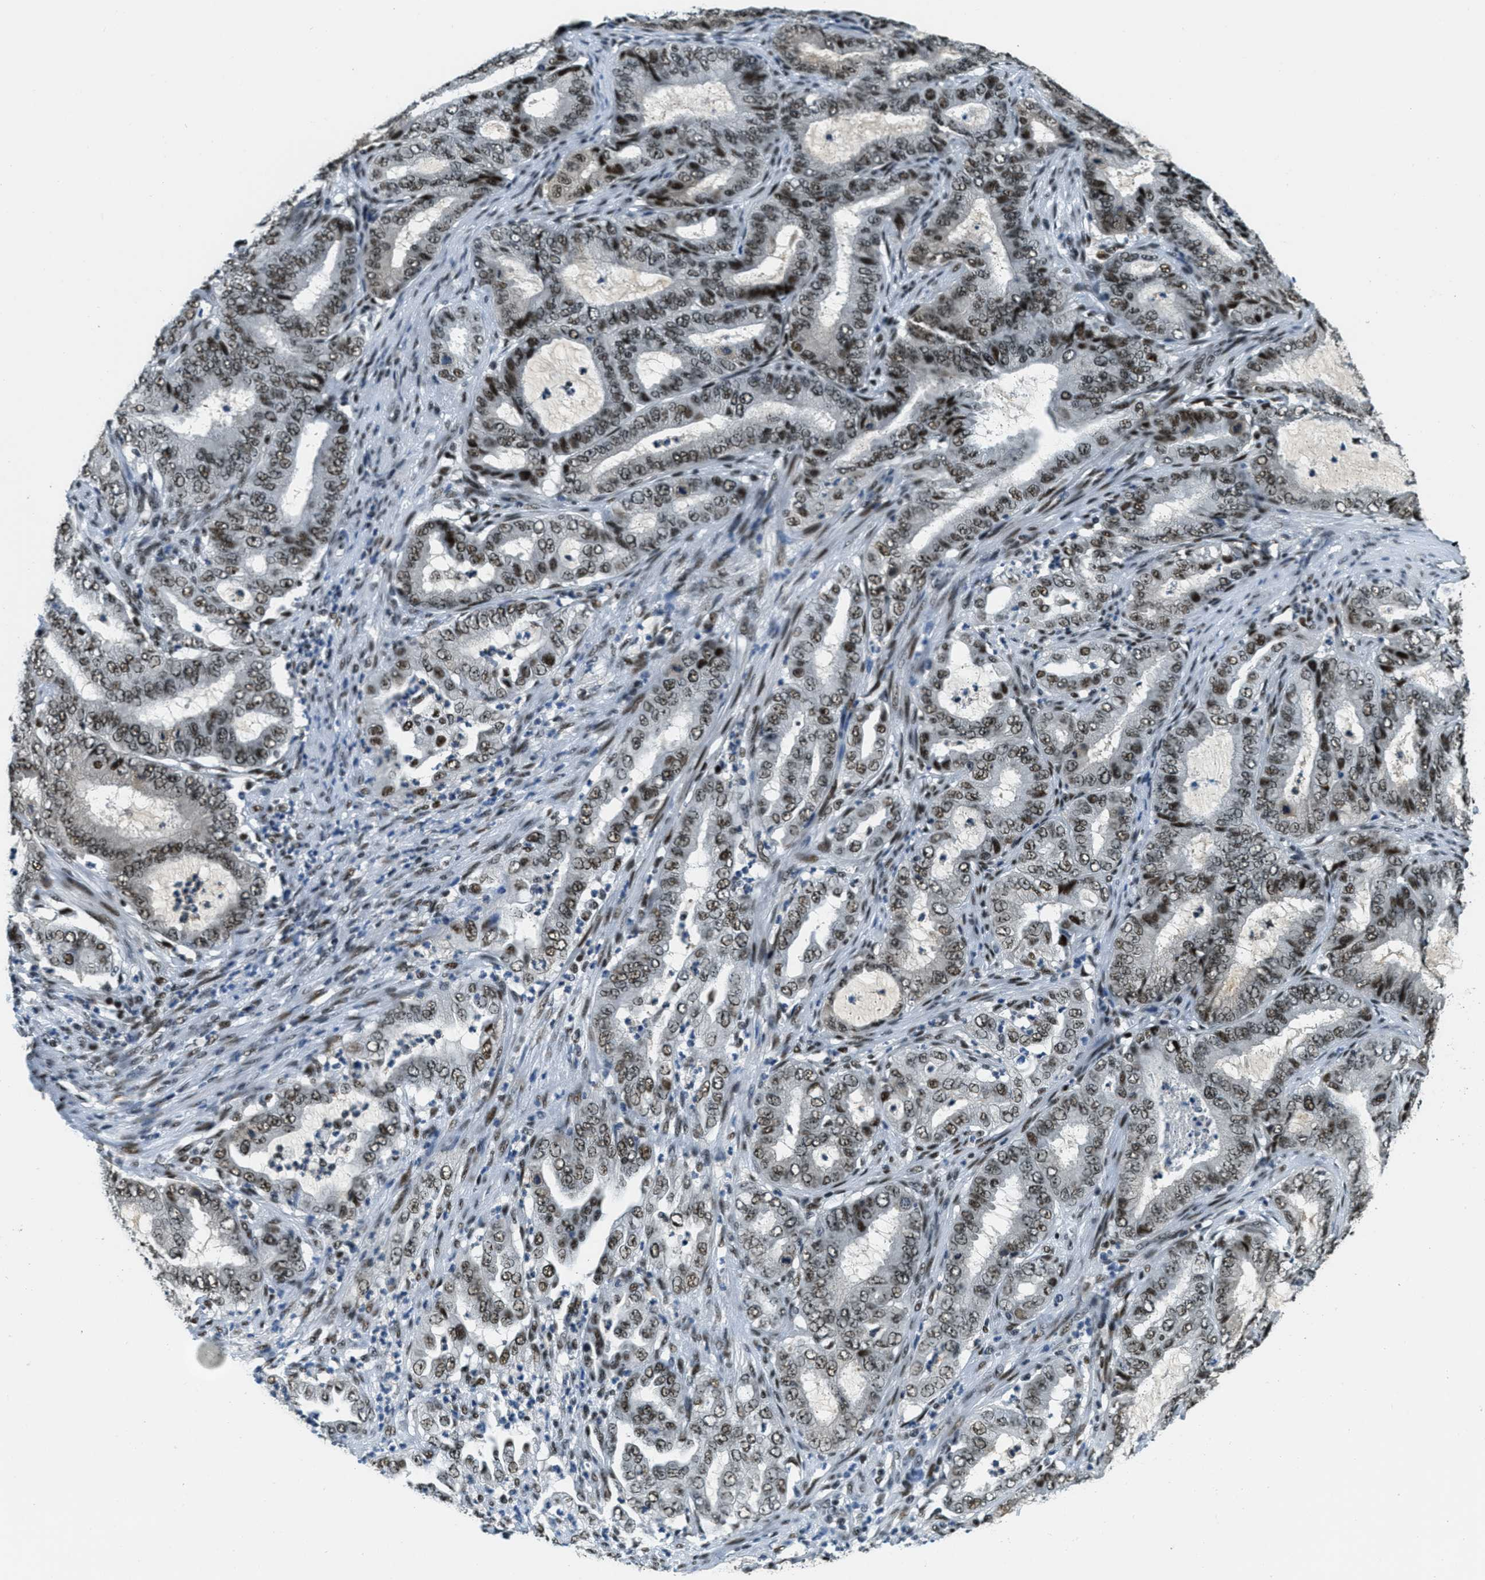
{"staining": {"intensity": "moderate", "quantity": ">75%", "location": "nuclear"}, "tissue": "endometrial cancer", "cell_type": "Tumor cells", "image_type": "cancer", "snomed": [{"axis": "morphology", "description": "Adenocarcinoma, NOS"}, {"axis": "topography", "description": "Endometrium"}], "caption": "Immunohistochemical staining of endometrial cancer (adenocarcinoma) shows moderate nuclear protein expression in approximately >75% of tumor cells.", "gene": "SSB", "patient": {"sex": "female", "age": 70}}